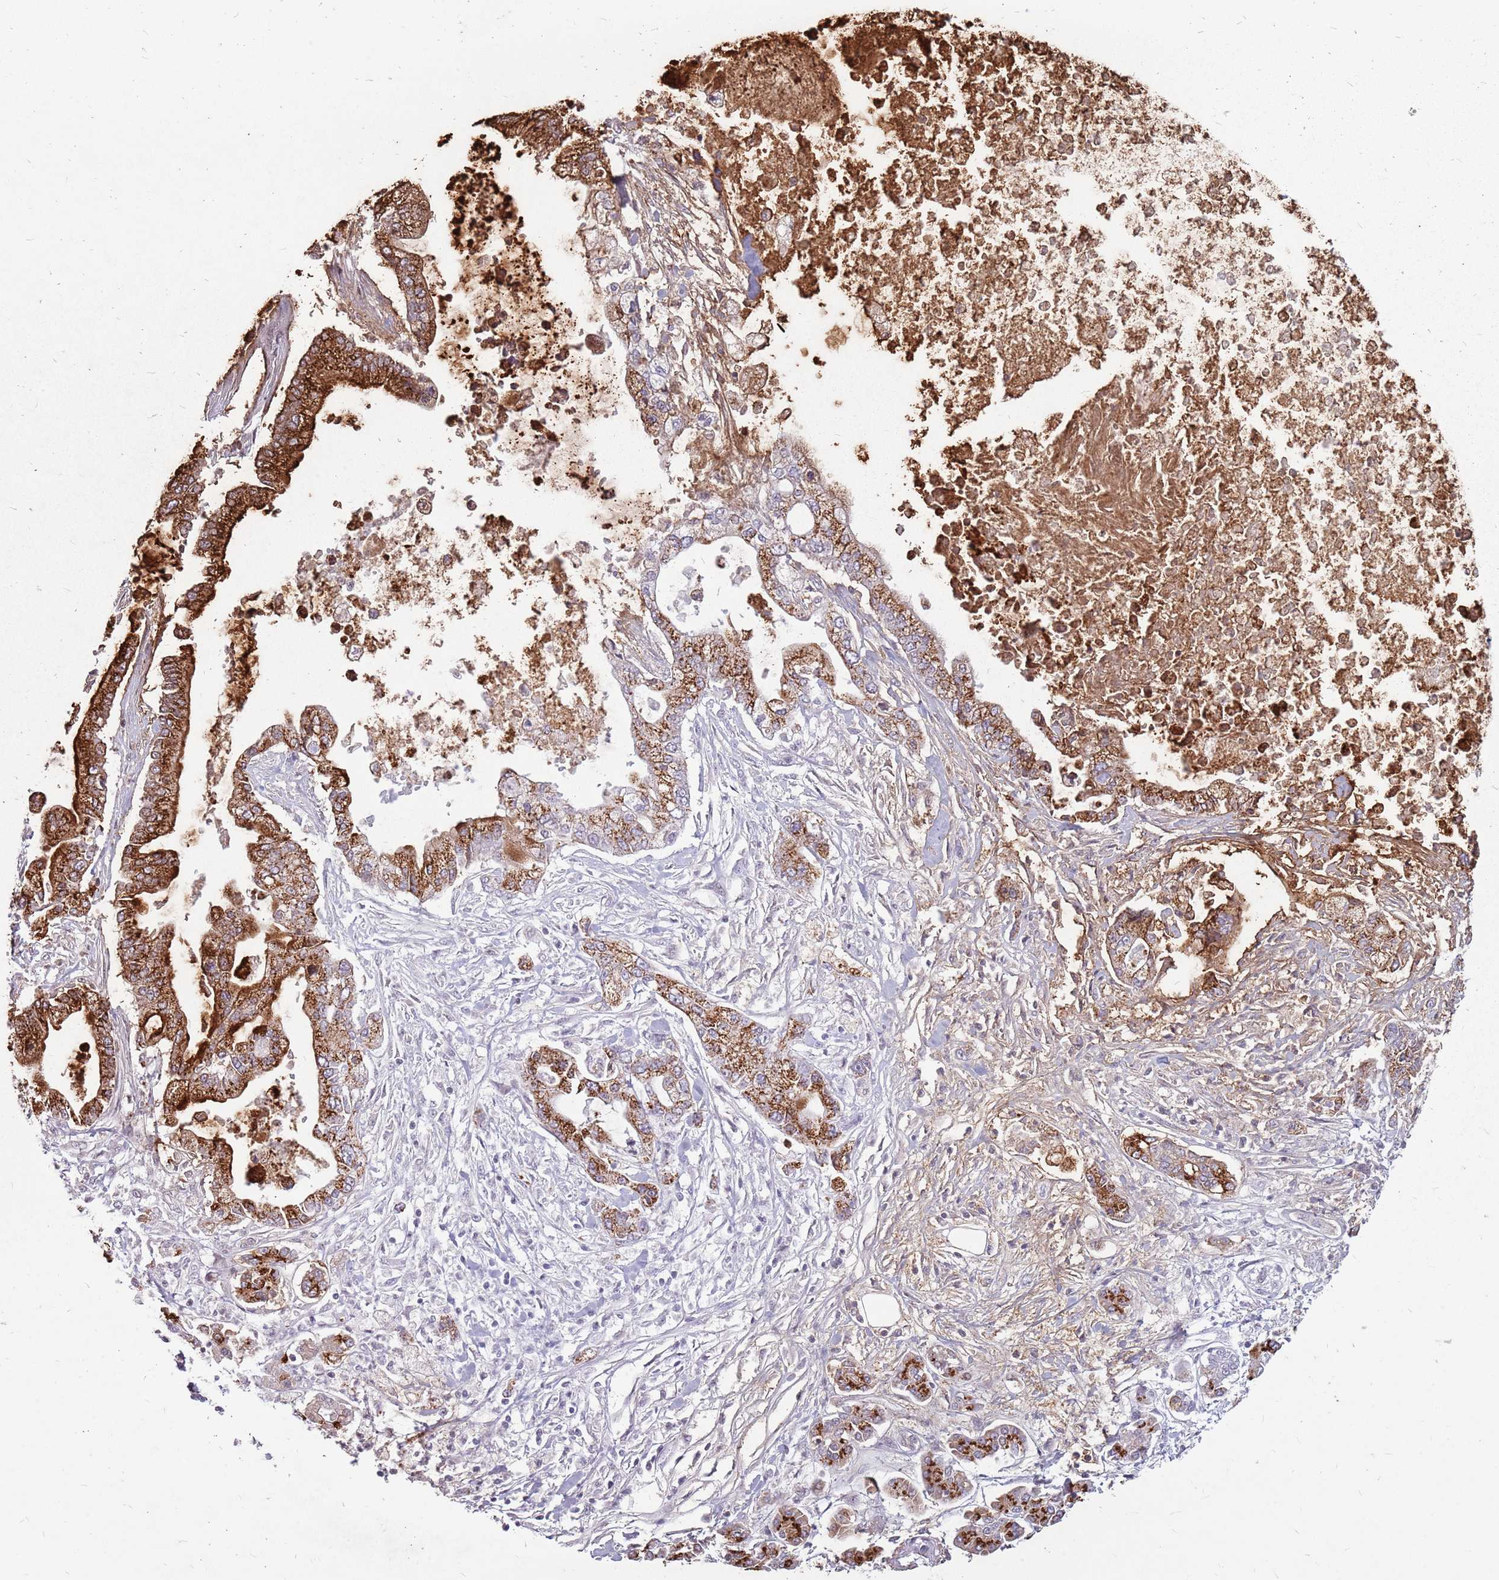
{"staining": {"intensity": "strong", "quantity": ">75%", "location": "cytoplasmic/membranous"}, "tissue": "pancreatic cancer", "cell_type": "Tumor cells", "image_type": "cancer", "snomed": [{"axis": "morphology", "description": "Adenocarcinoma, NOS"}, {"axis": "topography", "description": "Pancreas"}], "caption": "Protein positivity by IHC shows strong cytoplasmic/membranous expression in about >75% of tumor cells in adenocarcinoma (pancreatic).", "gene": "NEK6", "patient": {"sex": "male", "age": 69}}